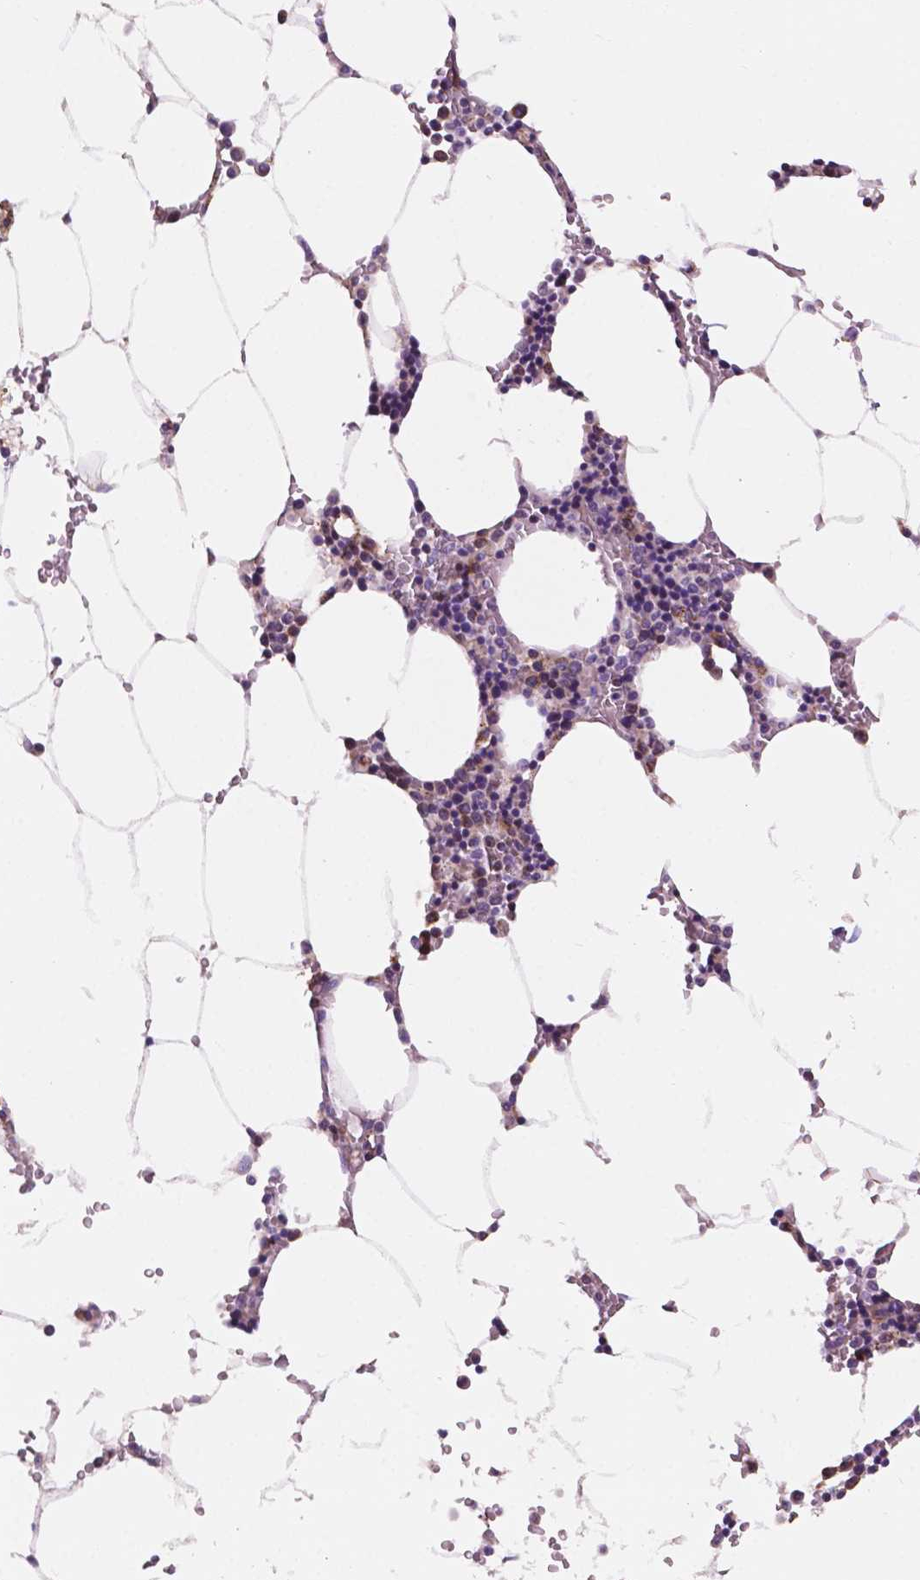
{"staining": {"intensity": "moderate", "quantity": "<25%", "location": "cytoplasmic/membranous"}, "tissue": "bone marrow", "cell_type": "Hematopoietic cells", "image_type": "normal", "snomed": [{"axis": "morphology", "description": "Normal tissue, NOS"}, {"axis": "topography", "description": "Bone marrow"}], "caption": "IHC histopathology image of normal bone marrow: bone marrow stained using immunohistochemistry exhibits low levels of moderate protein expression localized specifically in the cytoplasmic/membranous of hematopoietic cells, appearing as a cytoplasmic/membranous brown color.", "gene": "GEMIN4", "patient": {"sex": "female", "age": 52}}